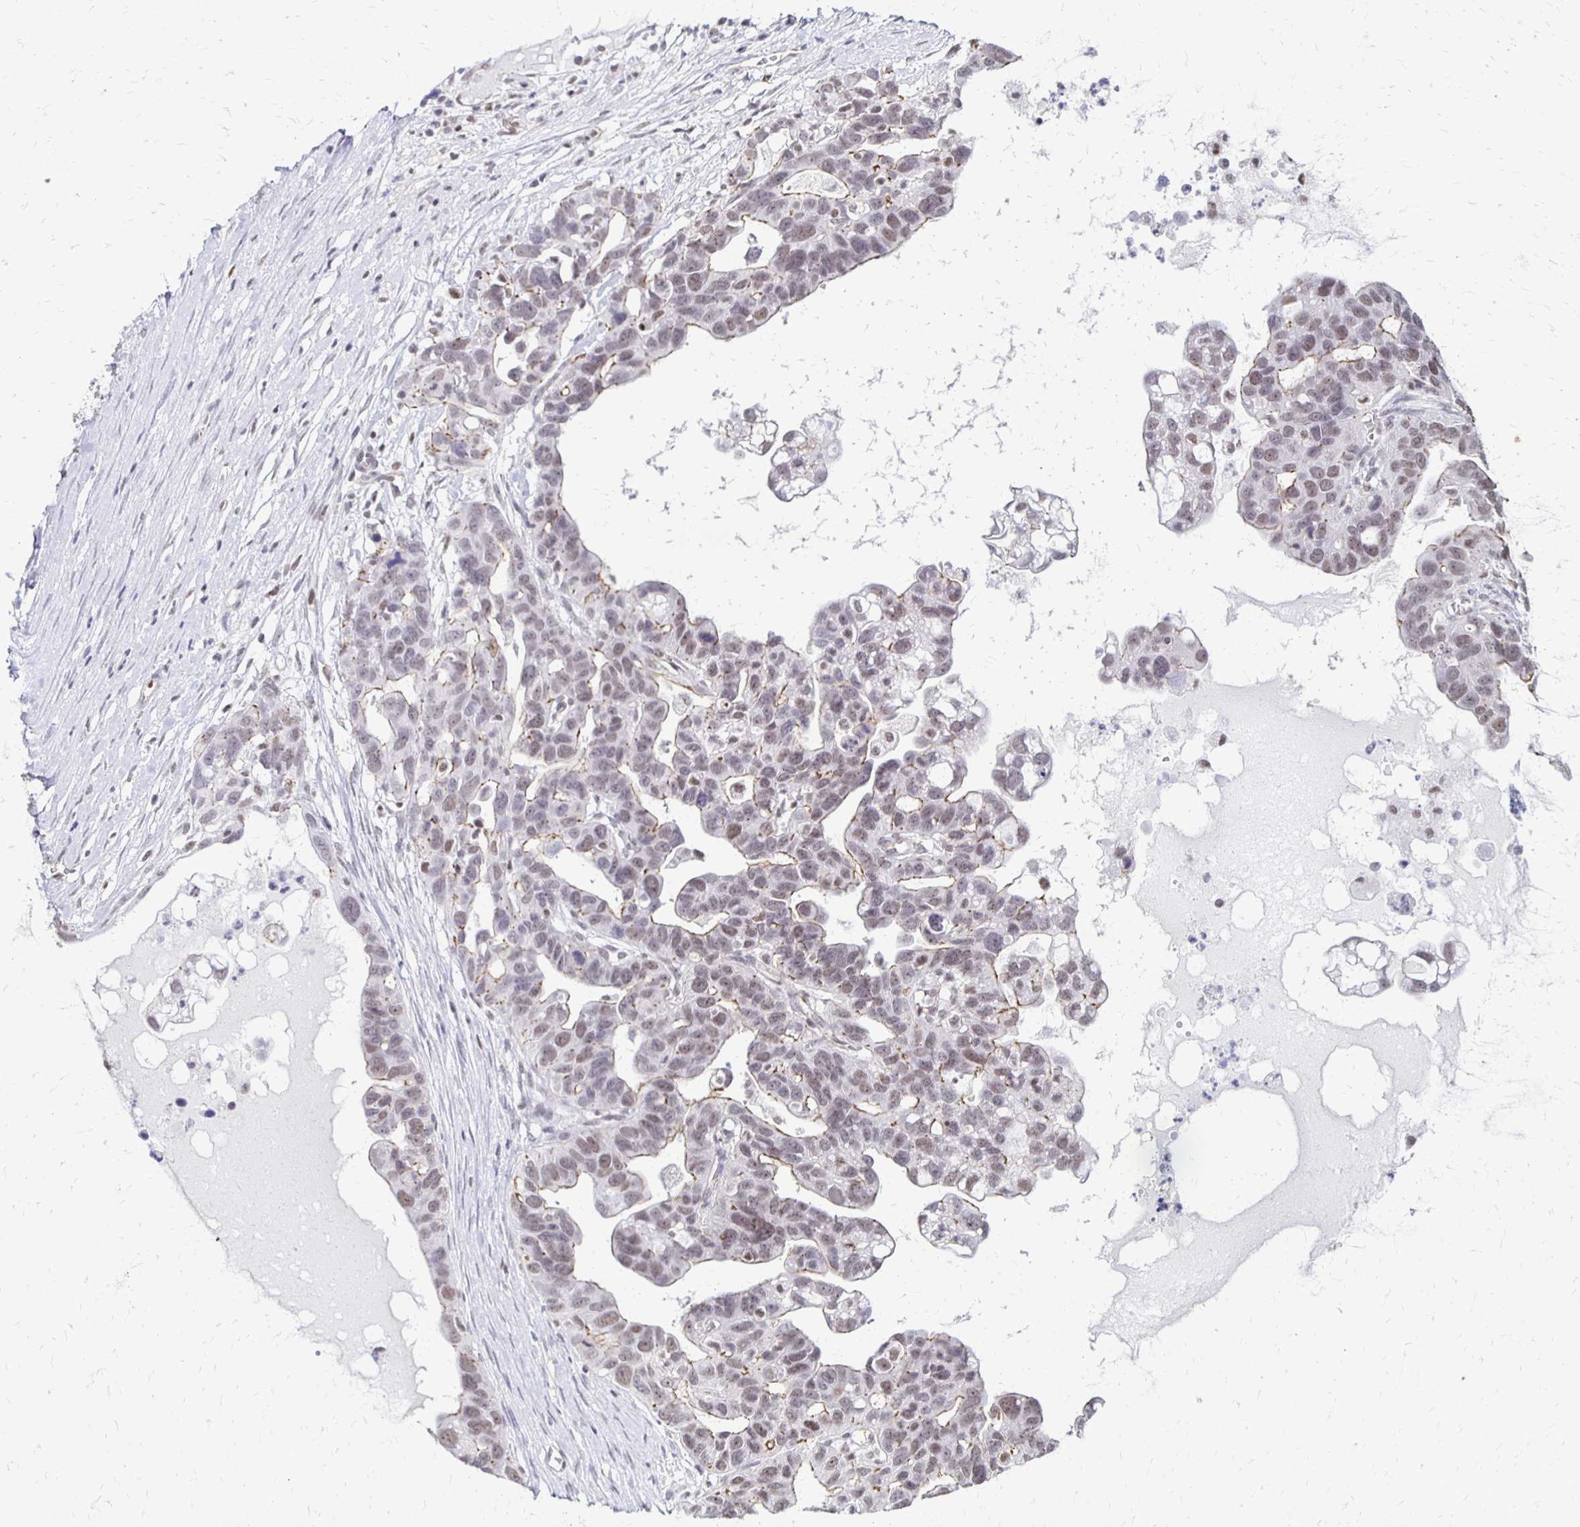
{"staining": {"intensity": "weak", "quantity": ">75%", "location": "cytoplasmic/membranous,nuclear"}, "tissue": "ovarian cancer", "cell_type": "Tumor cells", "image_type": "cancer", "snomed": [{"axis": "morphology", "description": "Cystadenocarcinoma, serous, NOS"}, {"axis": "topography", "description": "Ovary"}], "caption": "Protein staining of ovarian cancer tissue exhibits weak cytoplasmic/membranous and nuclear staining in about >75% of tumor cells. The staining was performed using DAB to visualize the protein expression in brown, while the nuclei were stained in blue with hematoxylin (Magnification: 20x).", "gene": "DDB2", "patient": {"sex": "female", "age": 69}}